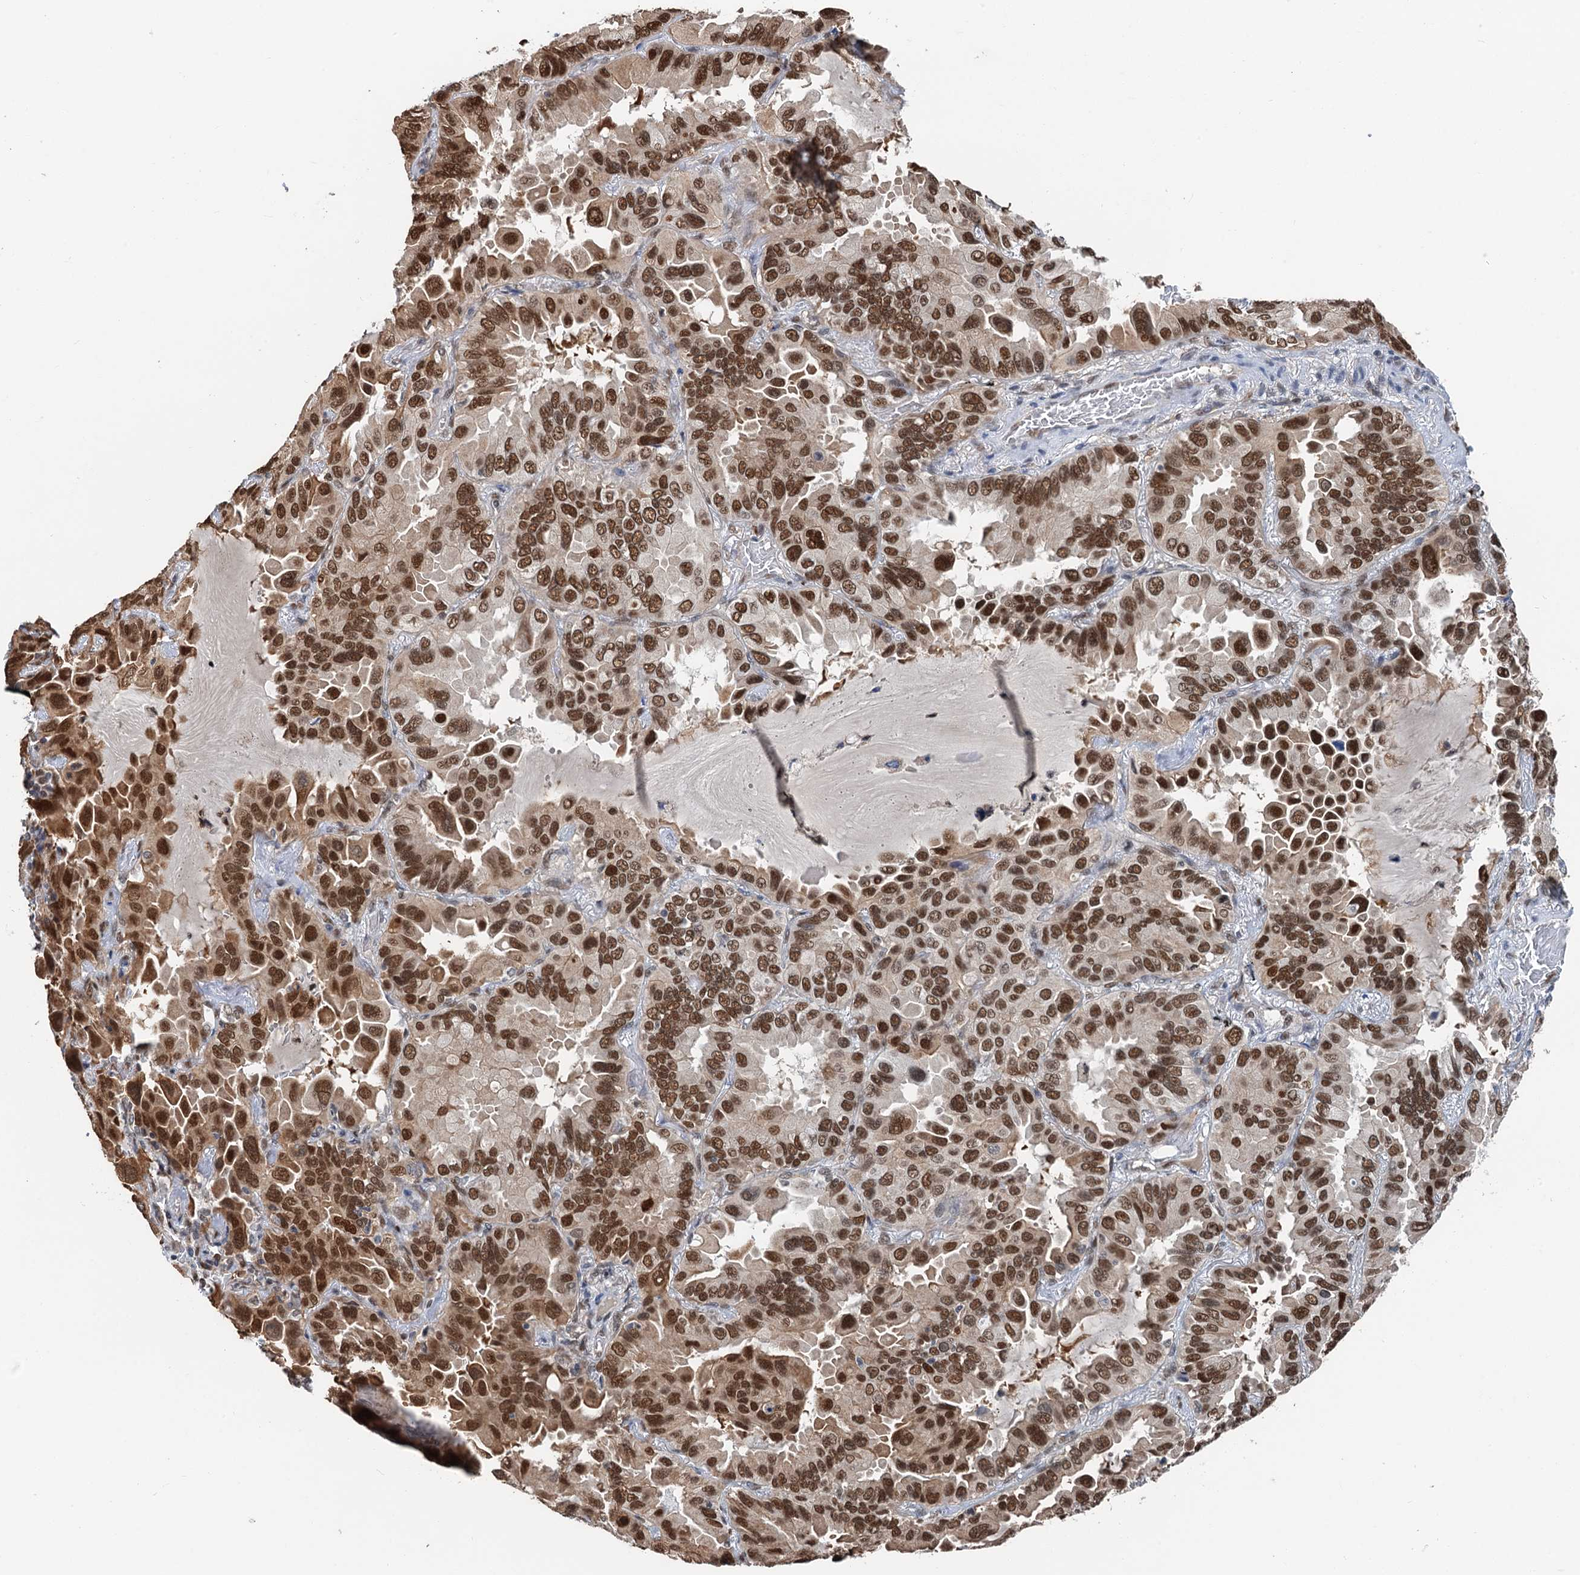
{"staining": {"intensity": "strong", "quantity": ">75%", "location": "nuclear"}, "tissue": "lung cancer", "cell_type": "Tumor cells", "image_type": "cancer", "snomed": [{"axis": "morphology", "description": "Adenocarcinoma, NOS"}, {"axis": "topography", "description": "Lung"}], "caption": "Adenocarcinoma (lung) was stained to show a protein in brown. There is high levels of strong nuclear positivity in about >75% of tumor cells. The staining was performed using DAB to visualize the protein expression in brown, while the nuclei were stained in blue with hematoxylin (Magnification: 20x).", "gene": "CFDP1", "patient": {"sex": "male", "age": 64}}